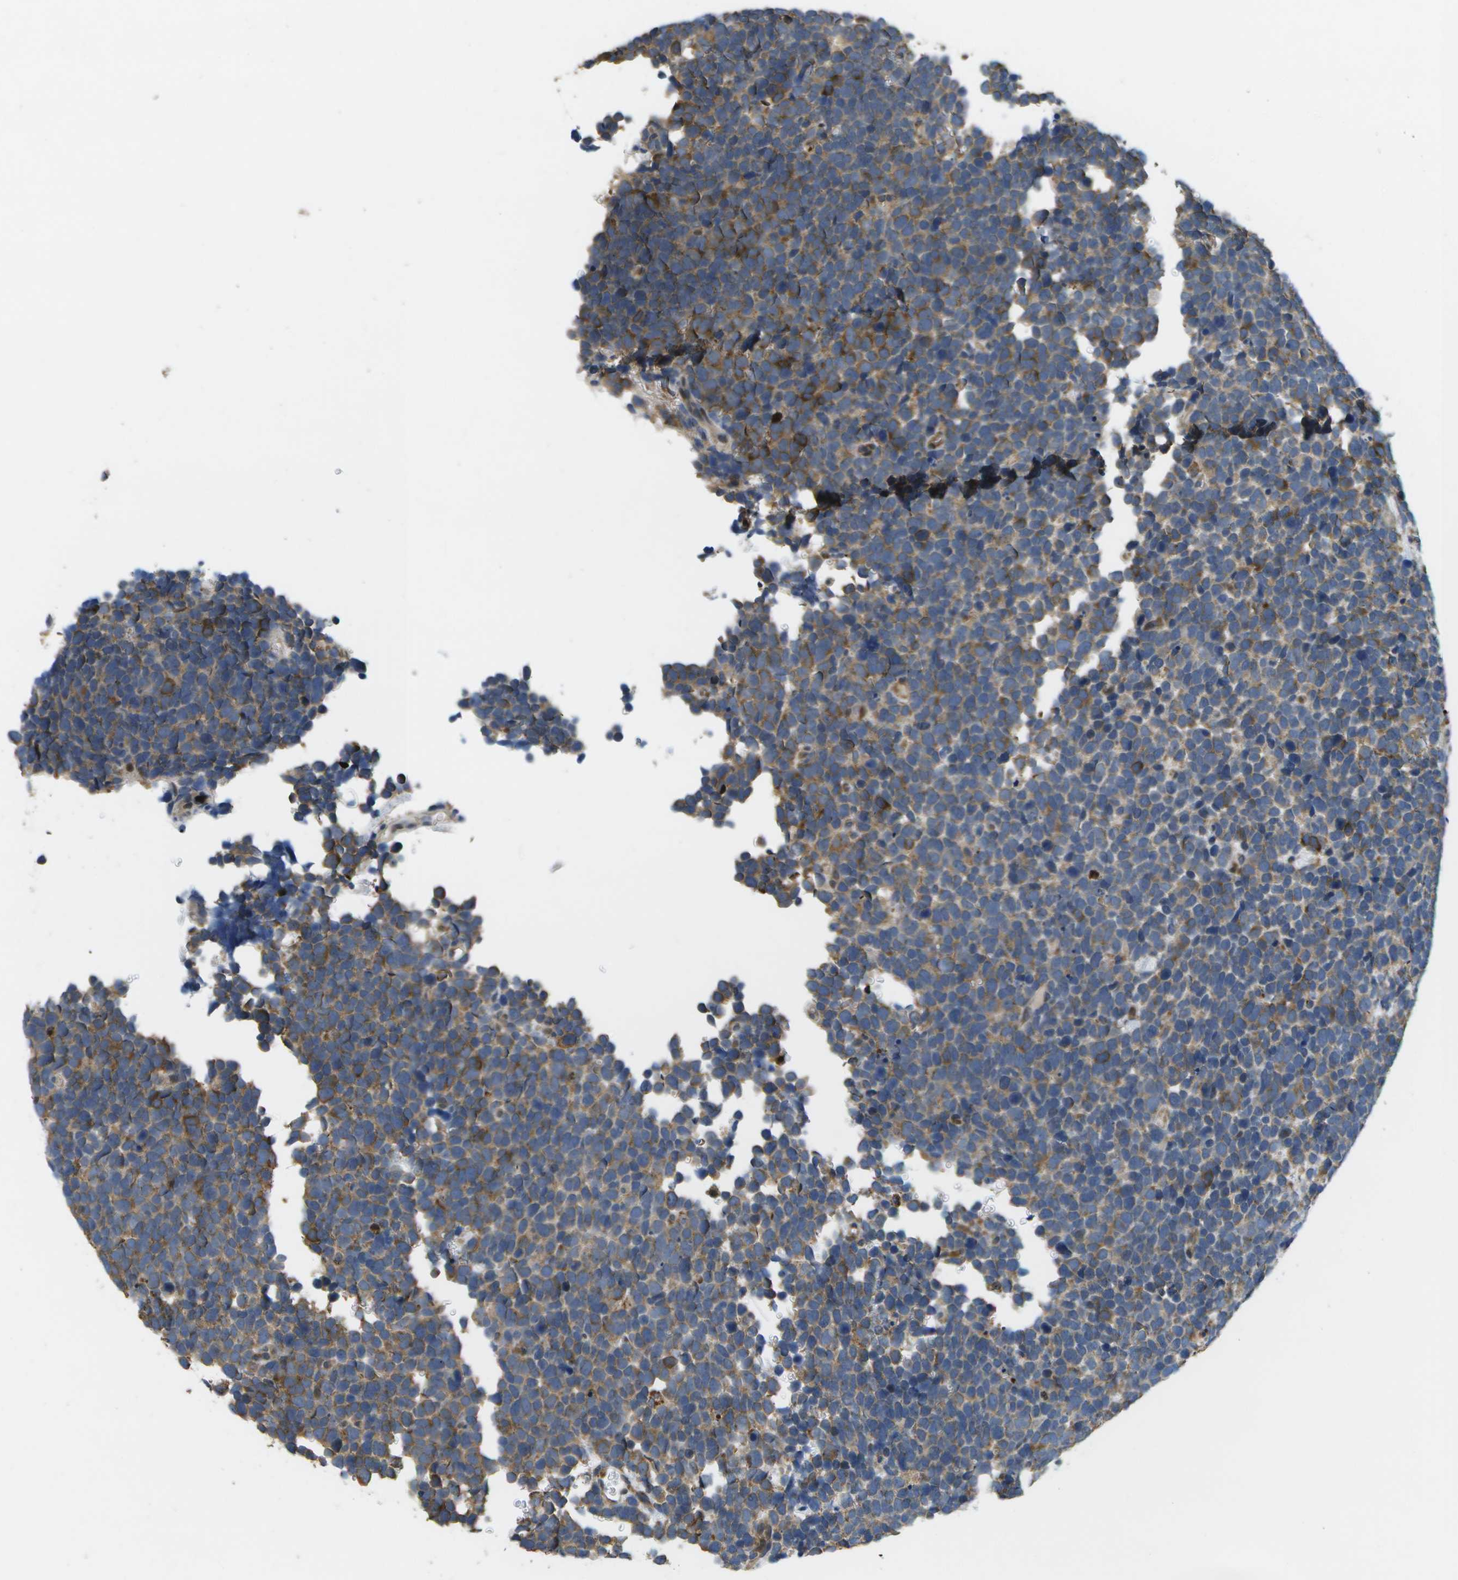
{"staining": {"intensity": "moderate", "quantity": ">75%", "location": "cytoplasmic/membranous"}, "tissue": "urothelial cancer", "cell_type": "Tumor cells", "image_type": "cancer", "snomed": [{"axis": "morphology", "description": "Urothelial carcinoma, High grade"}, {"axis": "topography", "description": "Urinary bladder"}], "caption": "Protein staining by immunohistochemistry (IHC) displays moderate cytoplasmic/membranous positivity in approximately >75% of tumor cells in urothelial cancer.", "gene": "GALNT15", "patient": {"sex": "female", "age": 82}}